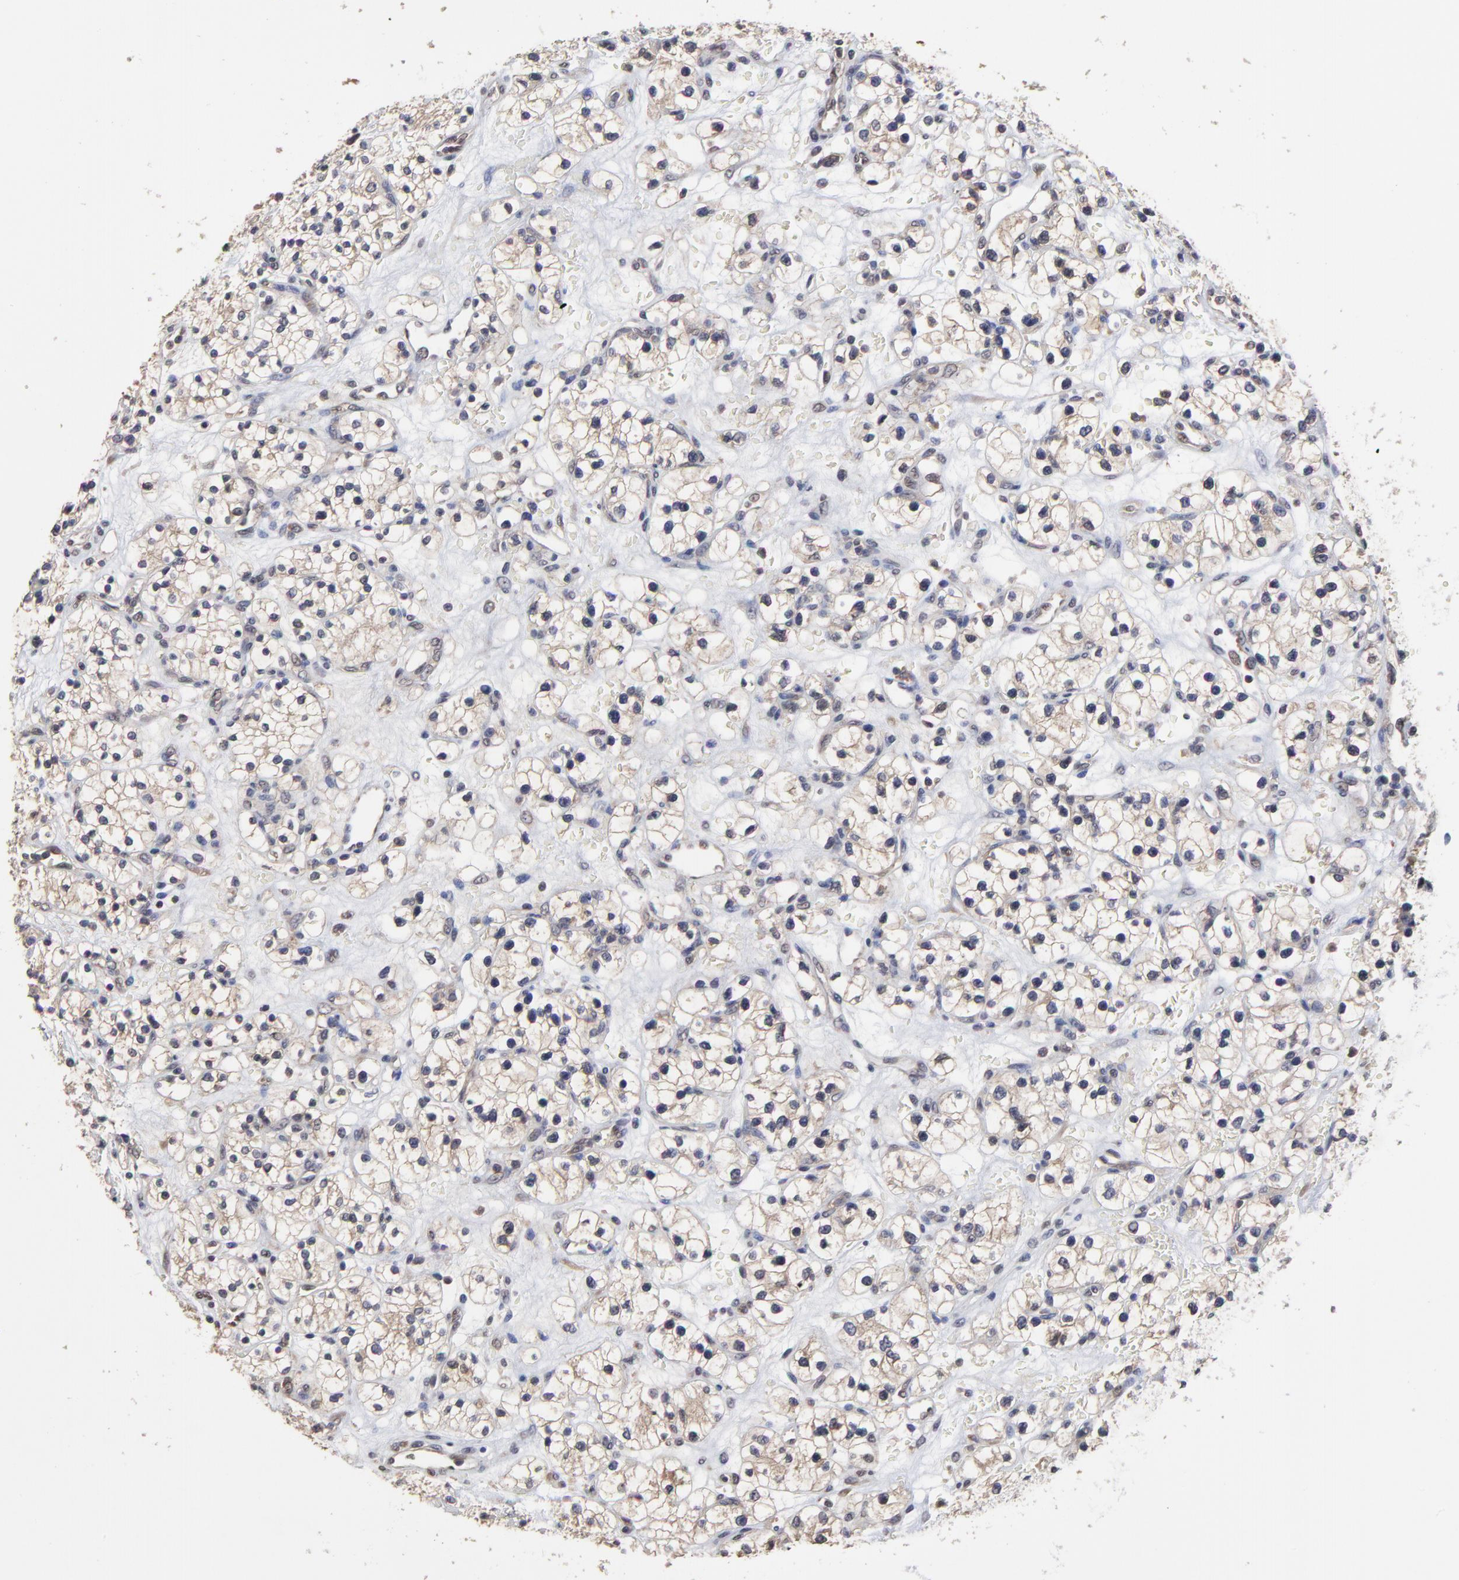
{"staining": {"intensity": "weak", "quantity": "25%-75%", "location": "cytoplasmic/membranous"}, "tissue": "renal cancer", "cell_type": "Tumor cells", "image_type": "cancer", "snomed": [{"axis": "morphology", "description": "Adenocarcinoma, NOS"}, {"axis": "topography", "description": "Kidney"}], "caption": "Tumor cells show low levels of weak cytoplasmic/membranous expression in about 25%-75% of cells in human adenocarcinoma (renal).", "gene": "CCT2", "patient": {"sex": "female", "age": 60}}